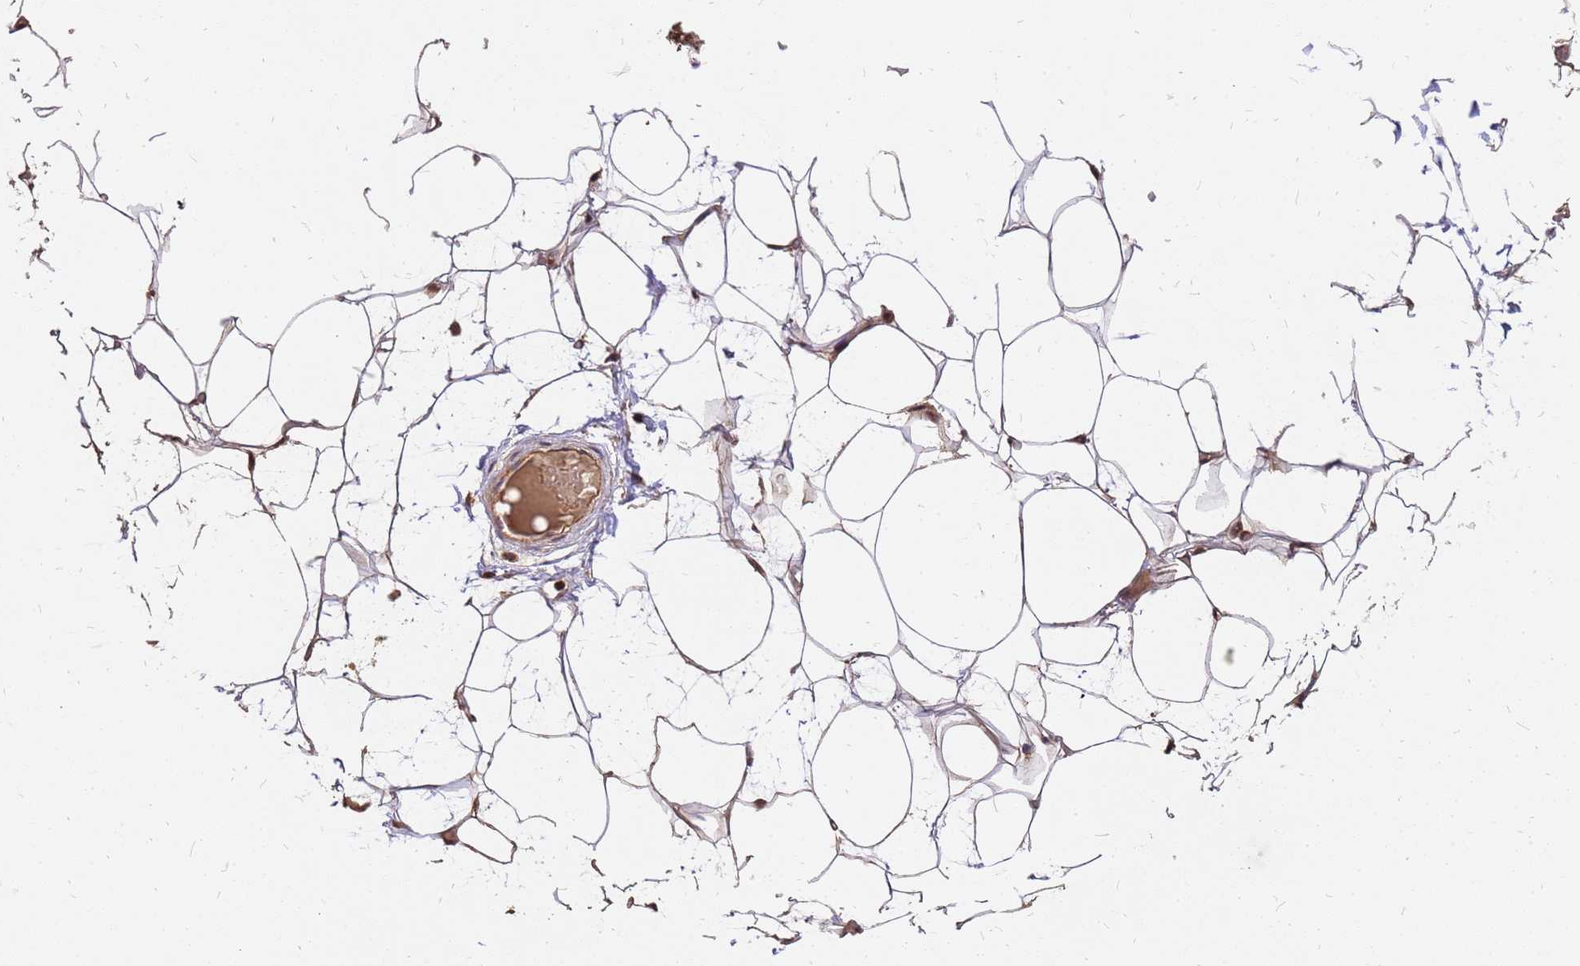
{"staining": {"intensity": "moderate", "quantity": ">75%", "location": "cytoplasmic/membranous,nuclear"}, "tissue": "adipose tissue", "cell_type": "Adipocytes", "image_type": "normal", "snomed": [{"axis": "morphology", "description": "Normal tissue, NOS"}, {"axis": "topography", "description": "Breast"}], "caption": "Adipocytes show medium levels of moderate cytoplasmic/membranous,nuclear positivity in about >75% of cells in benign human adipose tissue.", "gene": "GPATCH8", "patient": {"sex": "female", "age": 23}}